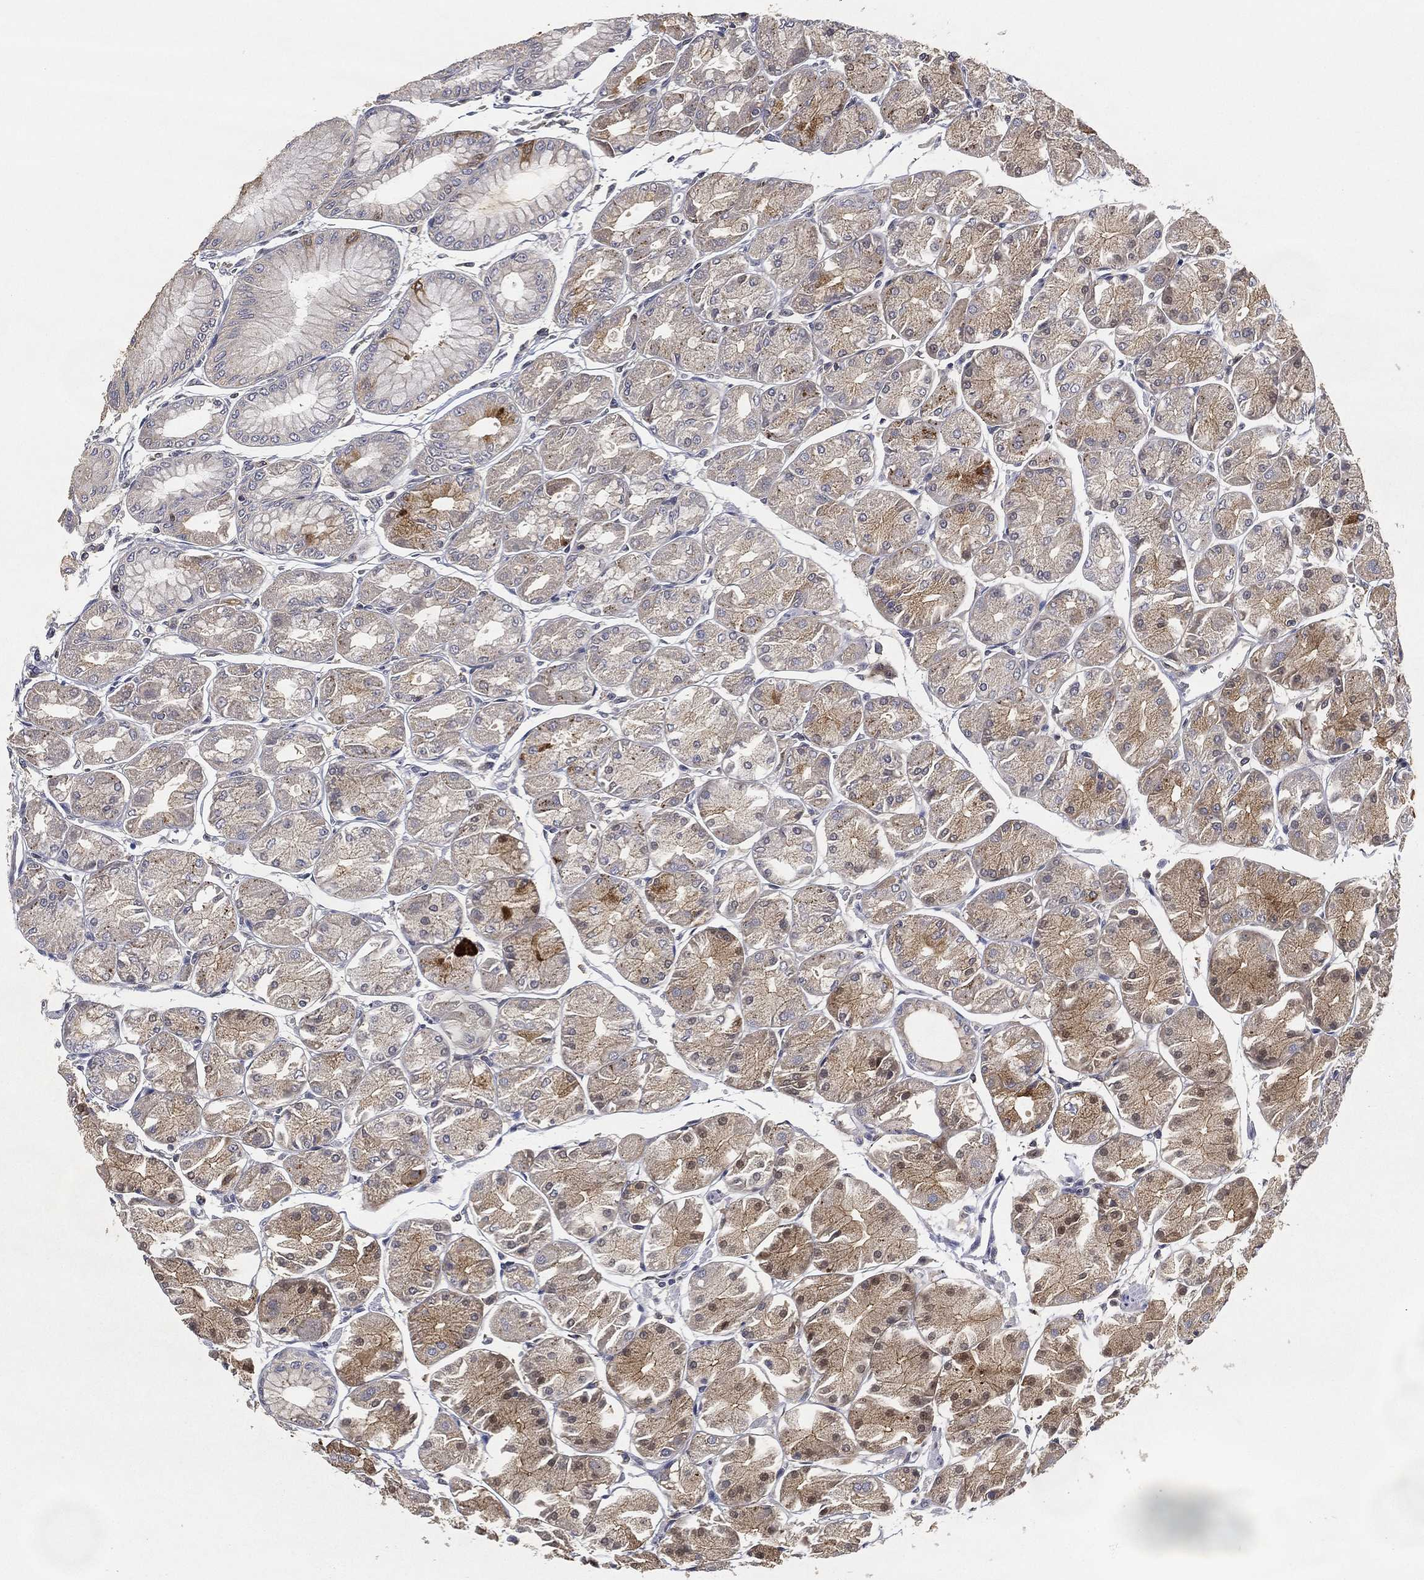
{"staining": {"intensity": "moderate", "quantity": "<25%", "location": "cytoplasmic/membranous"}, "tissue": "stomach", "cell_type": "Glandular cells", "image_type": "normal", "snomed": [{"axis": "morphology", "description": "Normal tissue, NOS"}, {"axis": "topography", "description": "Stomach, upper"}], "caption": "Stomach stained with a brown dye shows moderate cytoplasmic/membranous positive staining in approximately <25% of glandular cells.", "gene": "CFAP251", "patient": {"sex": "male", "age": 60}}